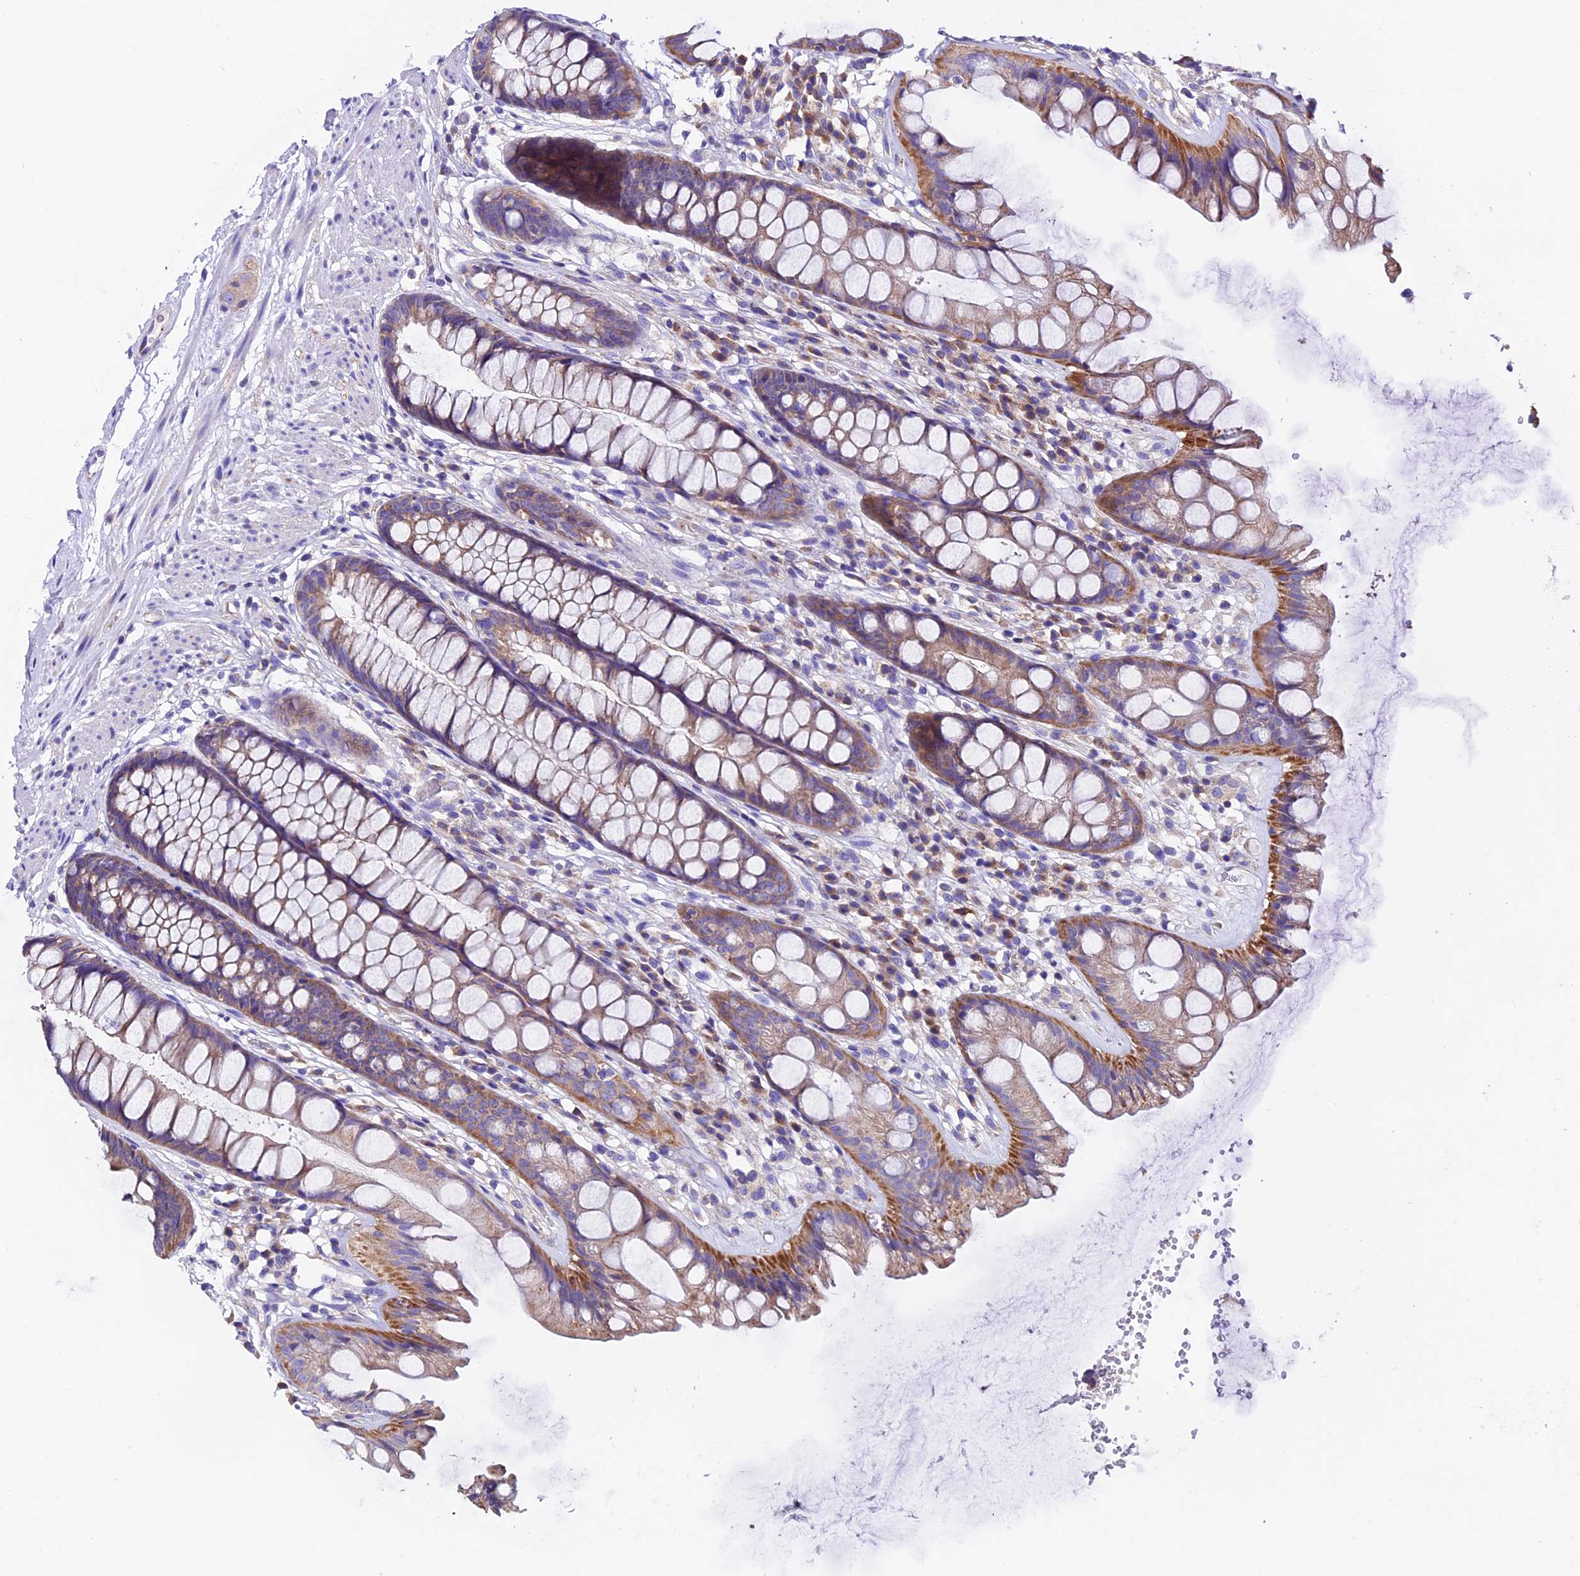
{"staining": {"intensity": "moderate", "quantity": ">75%", "location": "cytoplasmic/membranous"}, "tissue": "rectum", "cell_type": "Glandular cells", "image_type": "normal", "snomed": [{"axis": "morphology", "description": "Normal tissue, NOS"}, {"axis": "topography", "description": "Rectum"}], "caption": "Benign rectum was stained to show a protein in brown. There is medium levels of moderate cytoplasmic/membranous staining in approximately >75% of glandular cells.", "gene": "COMTD1", "patient": {"sex": "male", "age": 74}}